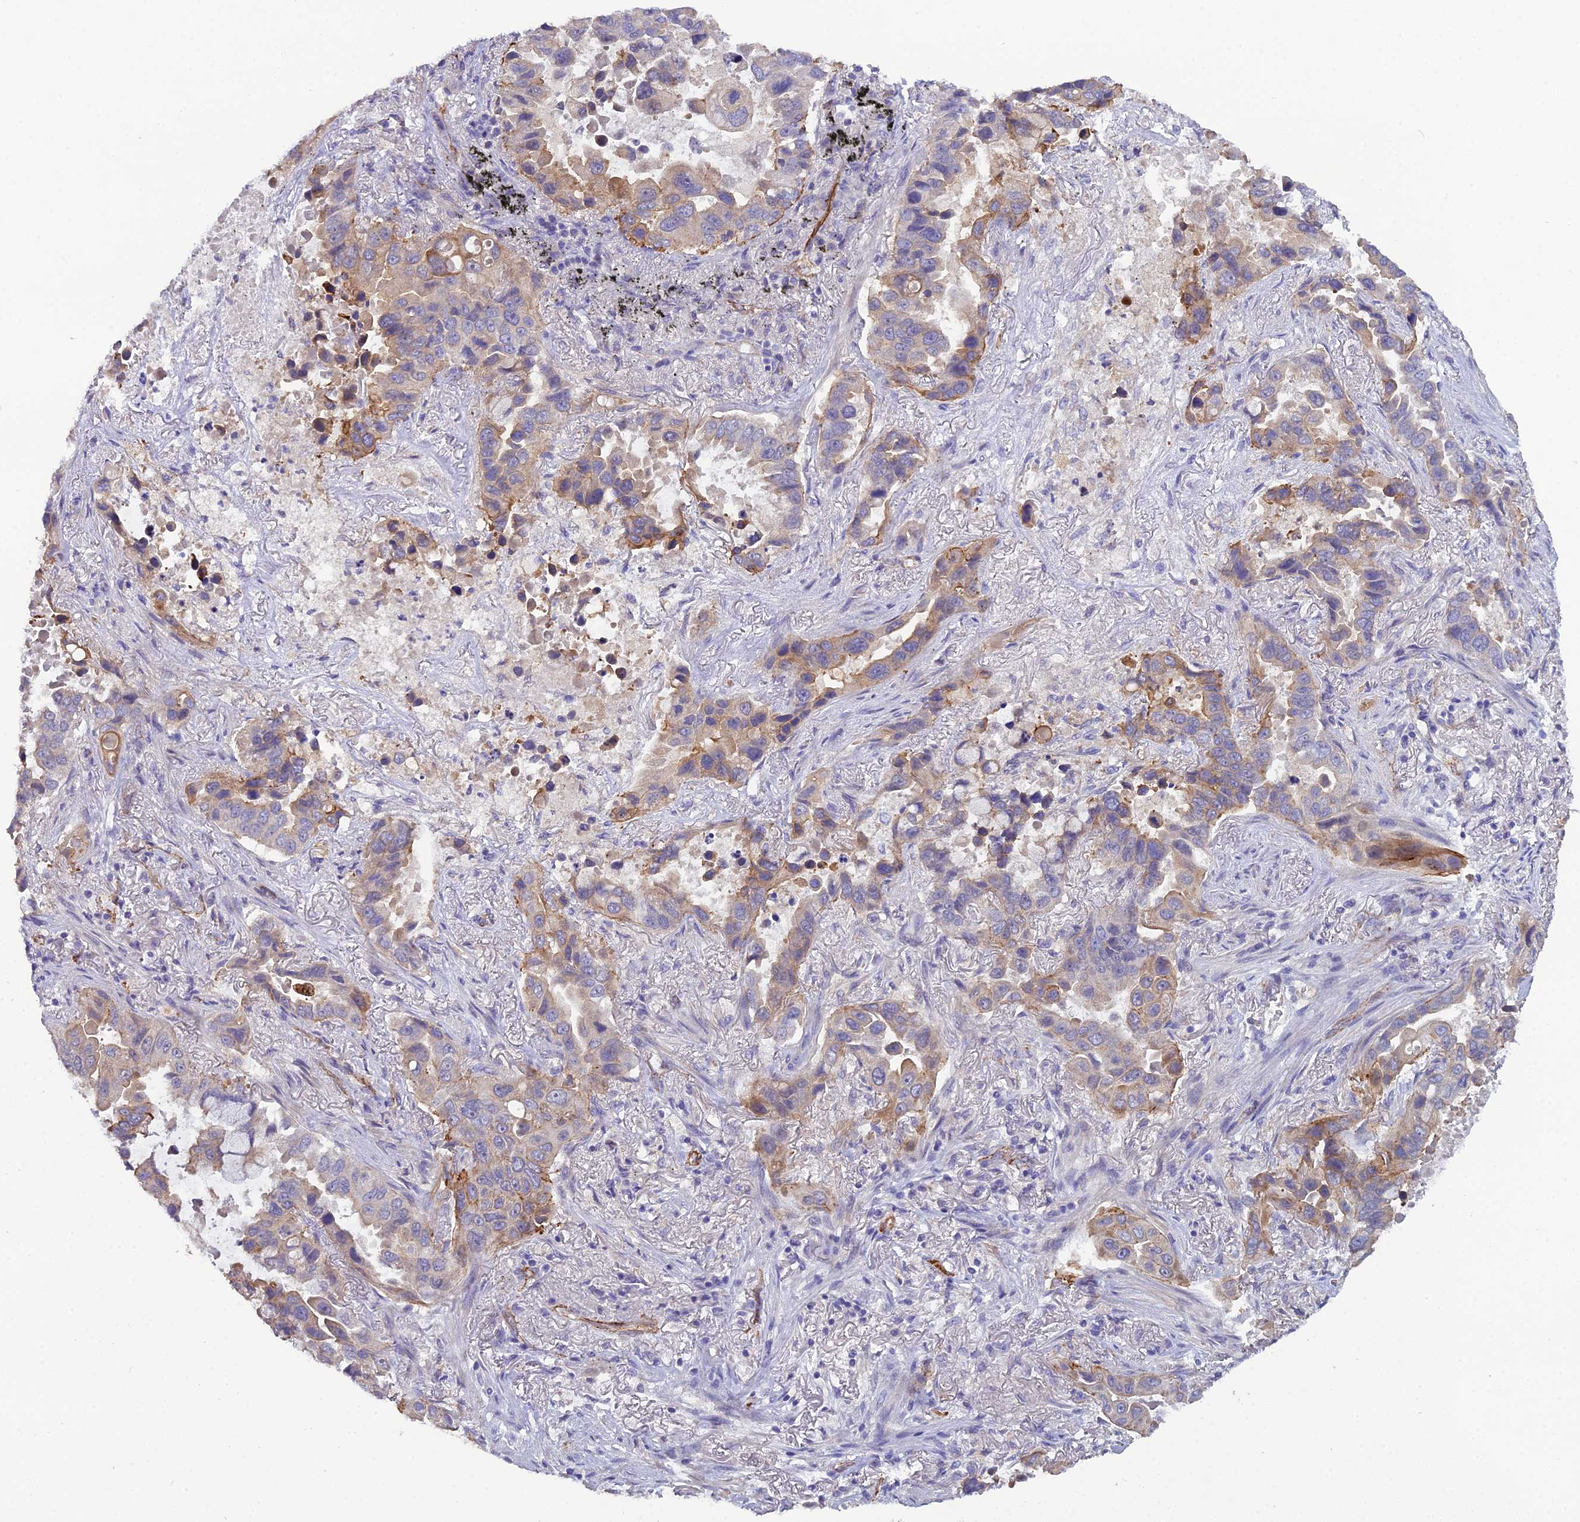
{"staining": {"intensity": "weak", "quantity": "25%-75%", "location": "cytoplasmic/membranous"}, "tissue": "lung cancer", "cell_type": "Tumor cells", "image_type": "cancer", "snomed": [{"axis": "morphology", "description": "Adenocarcinoma, NOS"}, {"axis": "topography", "description": "Lung"}], "caption": "An IHC image of tumor tissue is shown. Protein staining in brown labels weak cytoplasmic/membranous positivity in lung adenocarcinoma within tumor cells.", "gene": "CFAP47", "patient": {"sex": "male", "age": 64}}